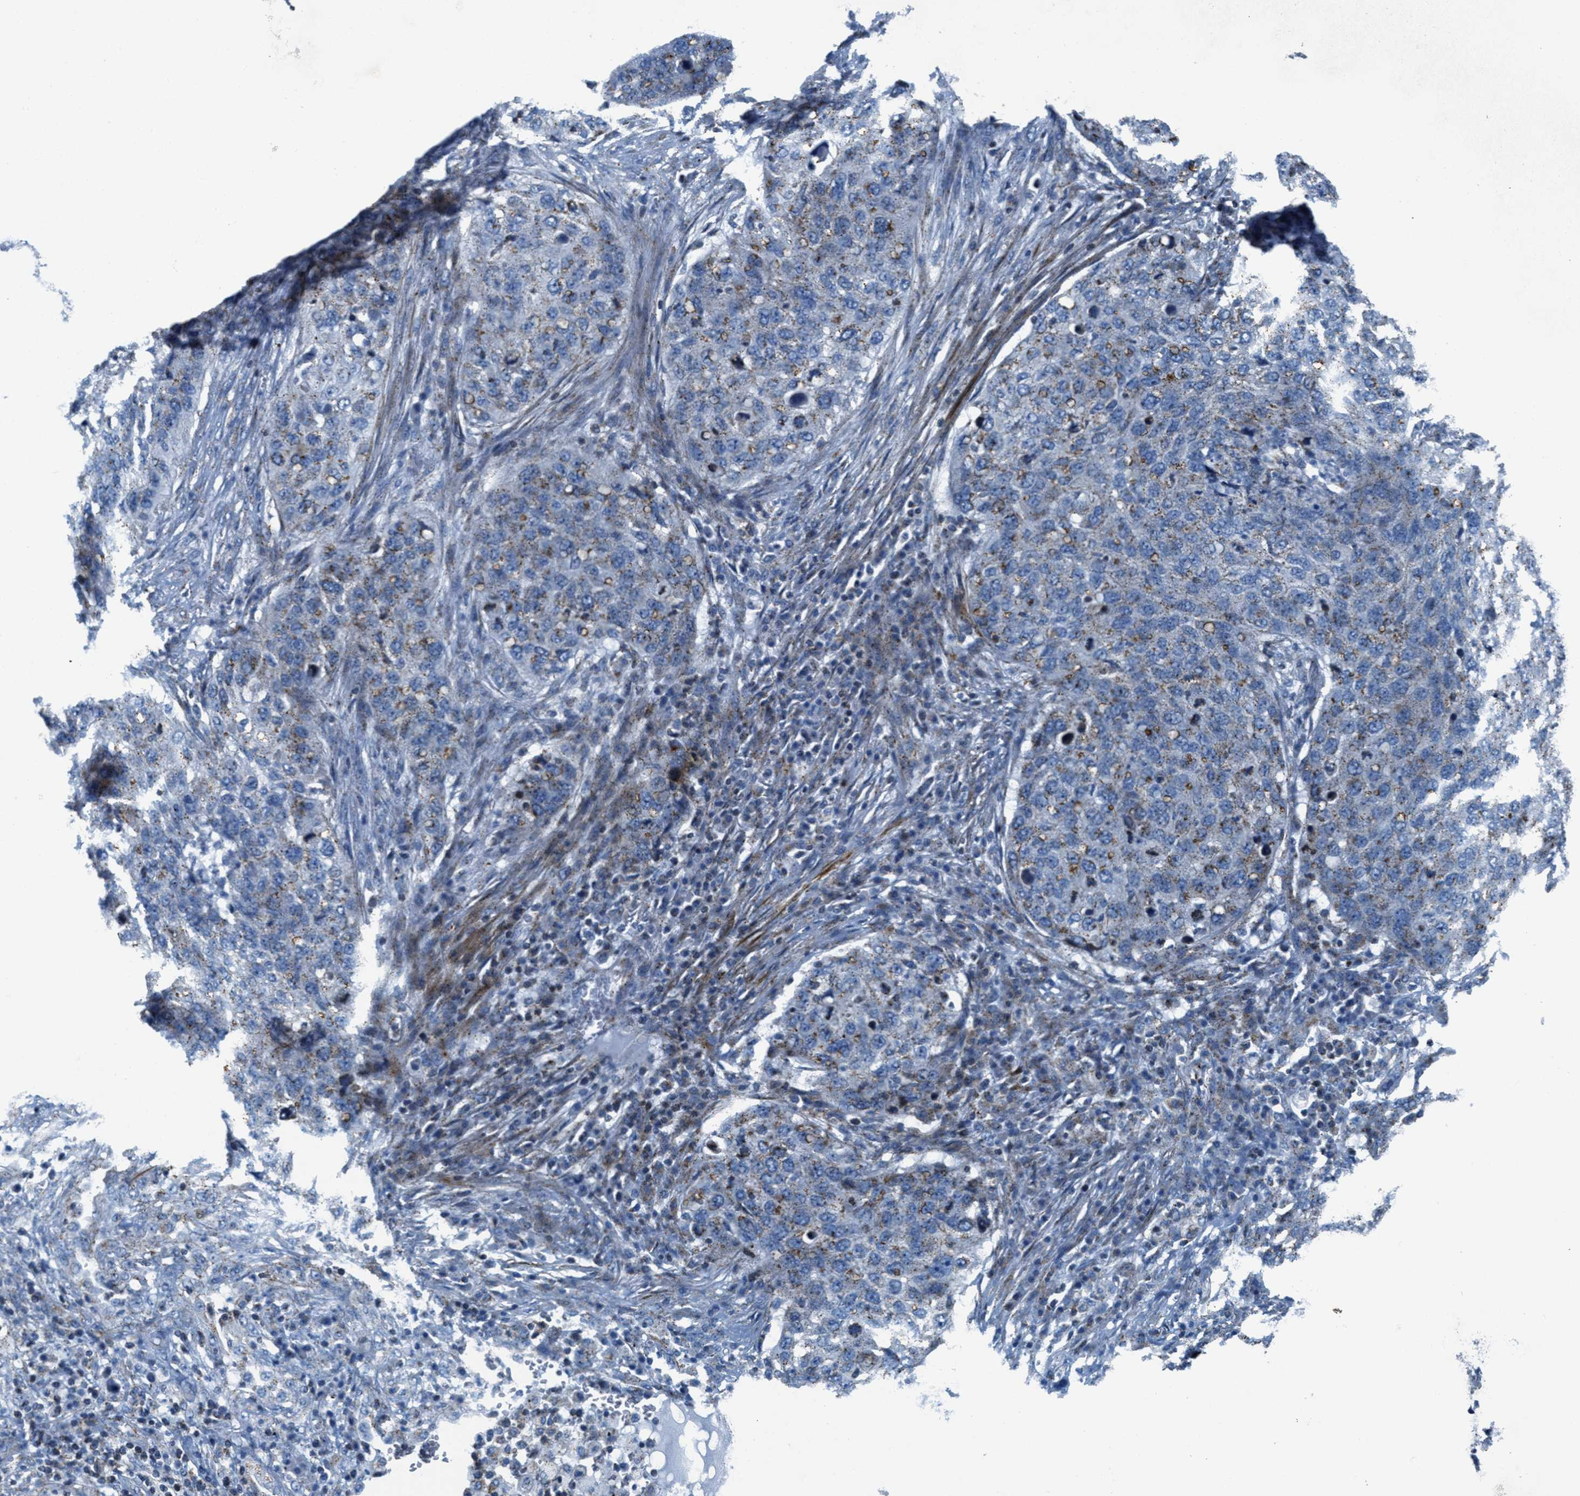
{"staining": {"intensity": "weak", "quantity": "25%-75%", "location": "cytoplasmic/membranous"}, "tissue": "lung cancer", "cell_type": "Tumor cells", "image_type": "cancer", "snomed": [{"axis": "morphology", "description": "Squamous cell carcinoma, NOS"}, {"axis": "topography", "description": "Lung"}], "caption": "DAB (3,3'-diaminobenzidine) immunohistochemical staining of lung squamous cell carcinoma demonstrates weak cytoplasmic/membranous protein positivity in approximately 25%-75% of tumor cells. The staining is performed using DAB brown chromogen to label protein expression. The nuclei are counter-stained blue using hematoxylin.", "gene": "MFSD13A", "patient": {"sex": "female", "age": 63}}